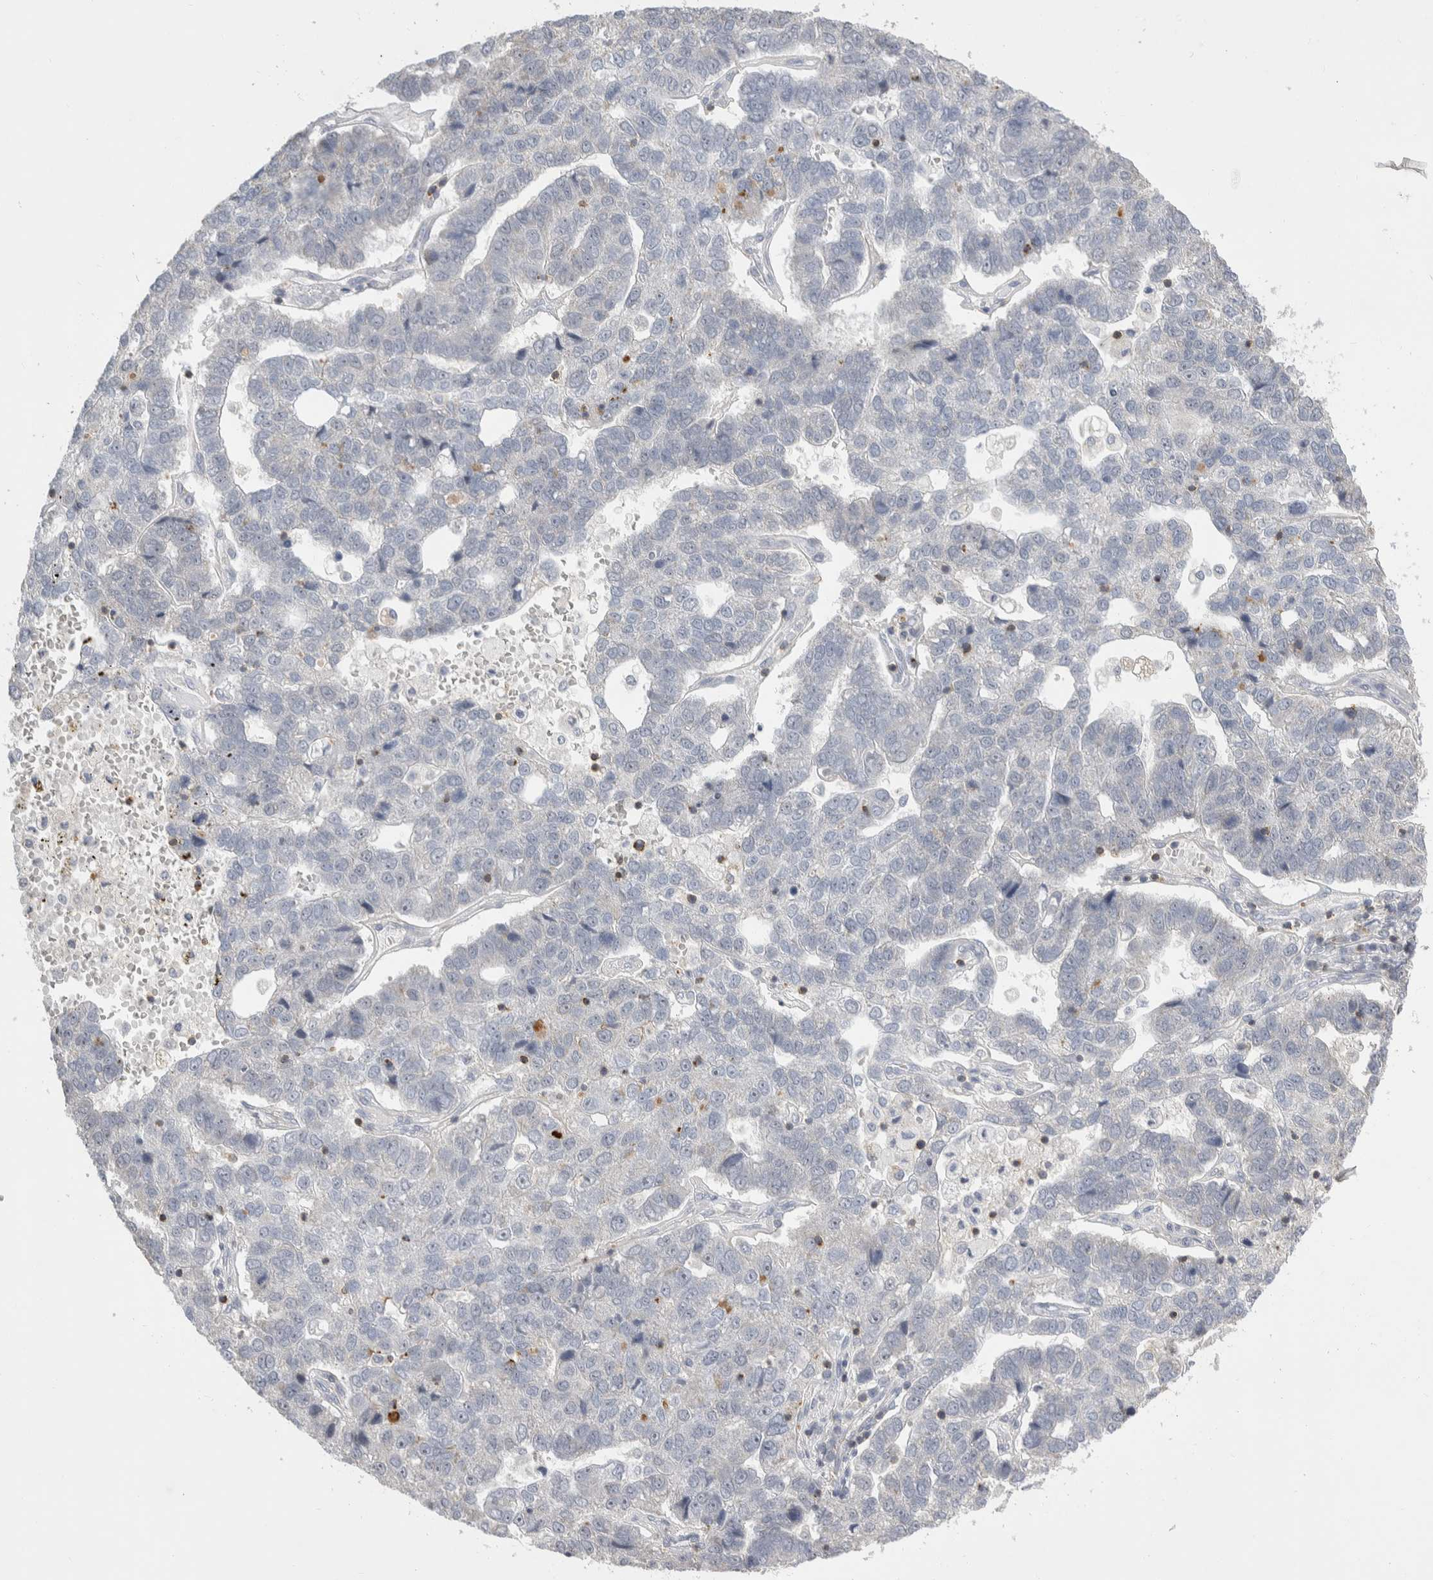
{"staining": {"intensity": "negative", "quantity": "none", "location": "none"}, "tissue": "pancreatic cancer", "cell_type": "Tumor cells", "image_type": "cancer", "snomed": [{"axis": "morphology", "description": "Adenocarcinoma, NOS"}, {"axis": "topography", "description": "Pancreas"}], "caption": "Image shows no protein positivity in tumor cells of pancreatic adenocarcinoma tissue. (Immunohistochemistry (ihc), brightfield microscopy, high magnification).", "gene": "CEP295NL", "patient": {"sex": "female", "age": 61}}